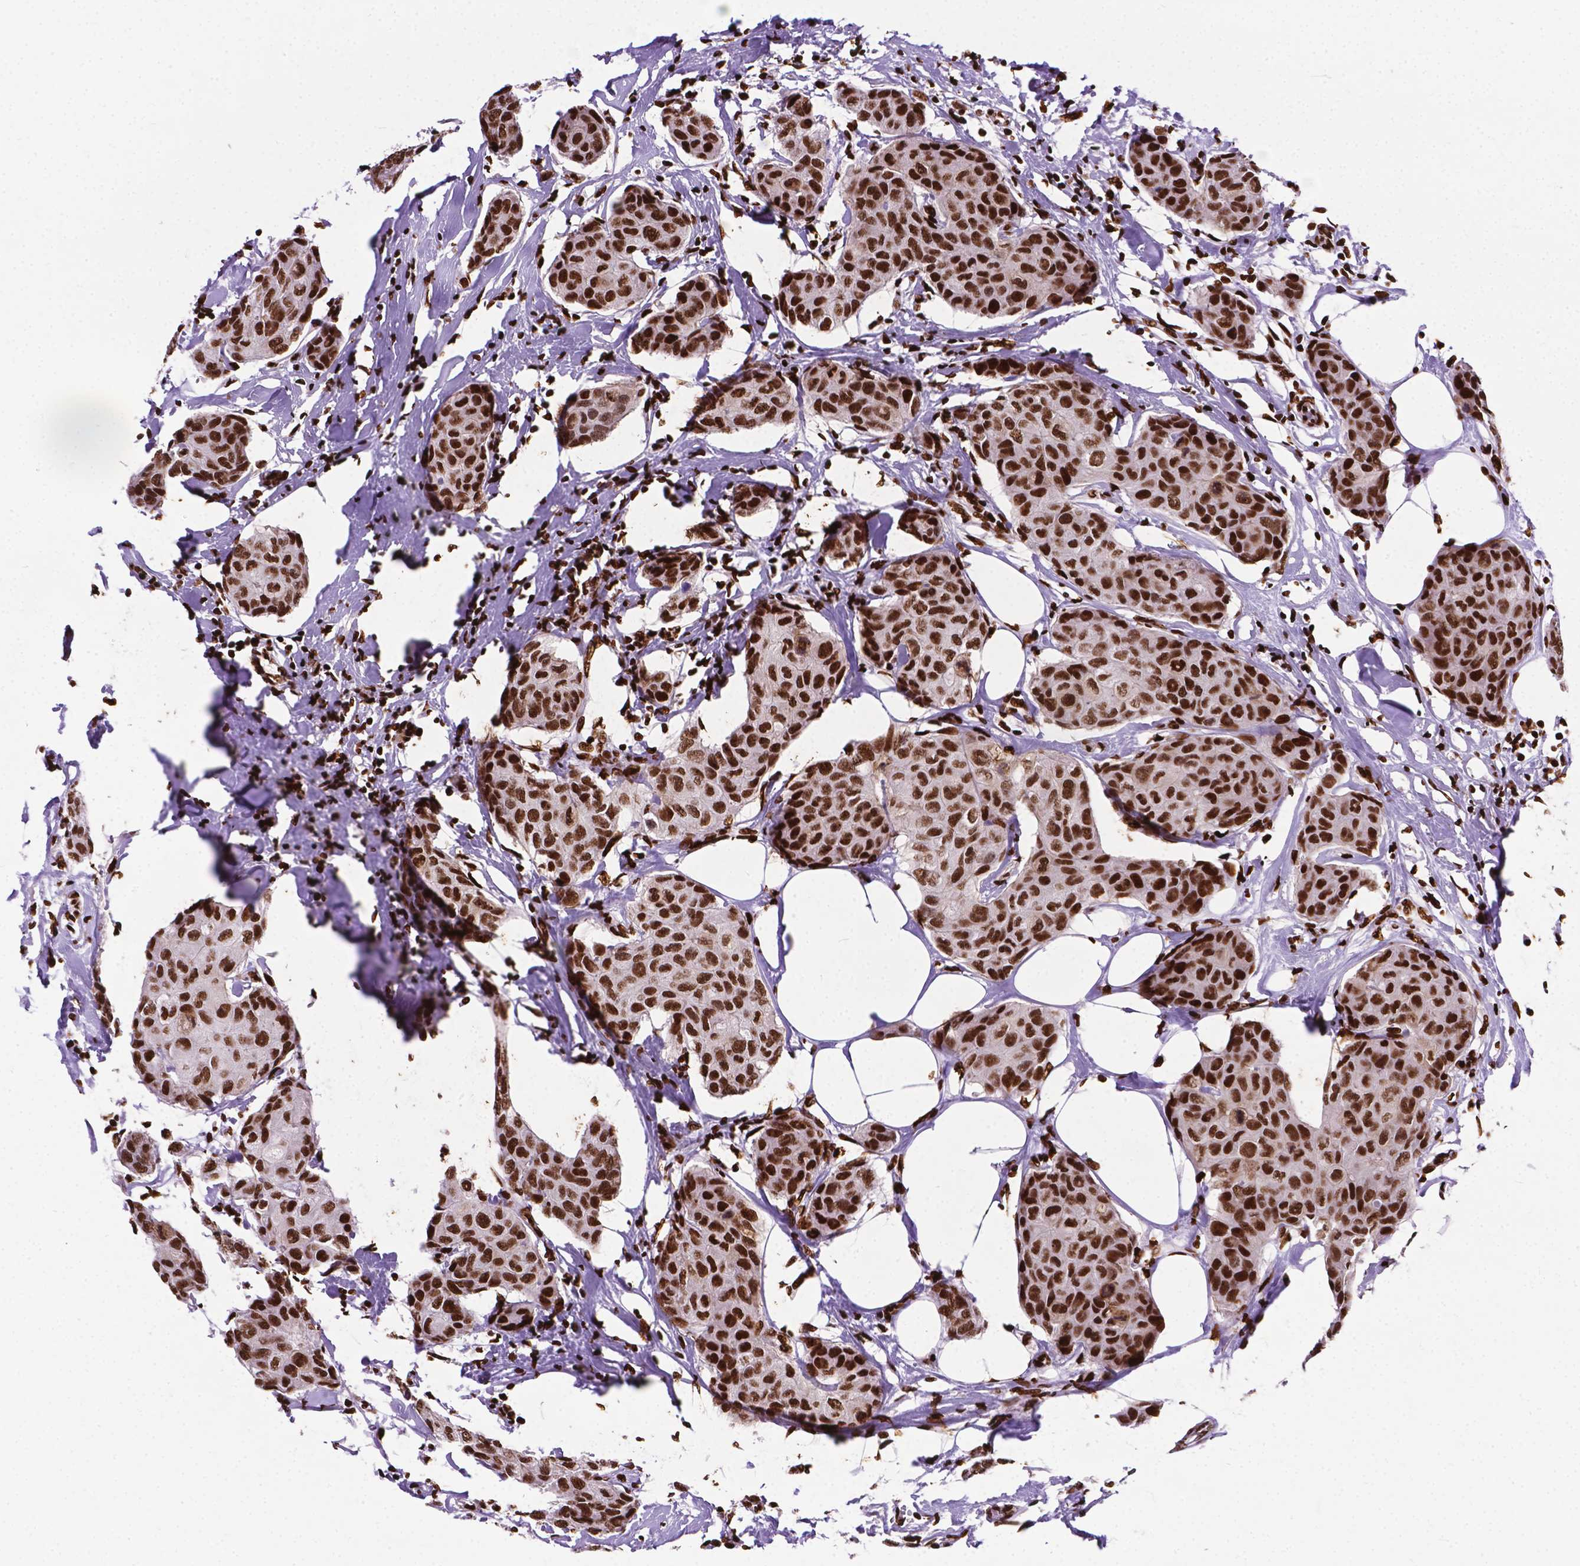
{"staining": {"intensity": "strong", "quantity": ">75%", "location": "nuclear"}, "tissue": "breast cancer", "cell_type": "Tumor cells", "image_type": "cancer", "snomed": [{"axis": "morphology", "description": "Duct carcinoma"}, {"axis": "topography", "description": "Breast"}], "caption": "Immunohistochemistry image of neoplastic tissue: human breast cancer (intraductal carcinoma) stained using IHC shows high levels of strong protein expression localized specifically in the nuclear of tumor cells, appearing as a nuclear brown color.", "gene": "SMIM5", "patient": {"sex": "female", "age": 80}}